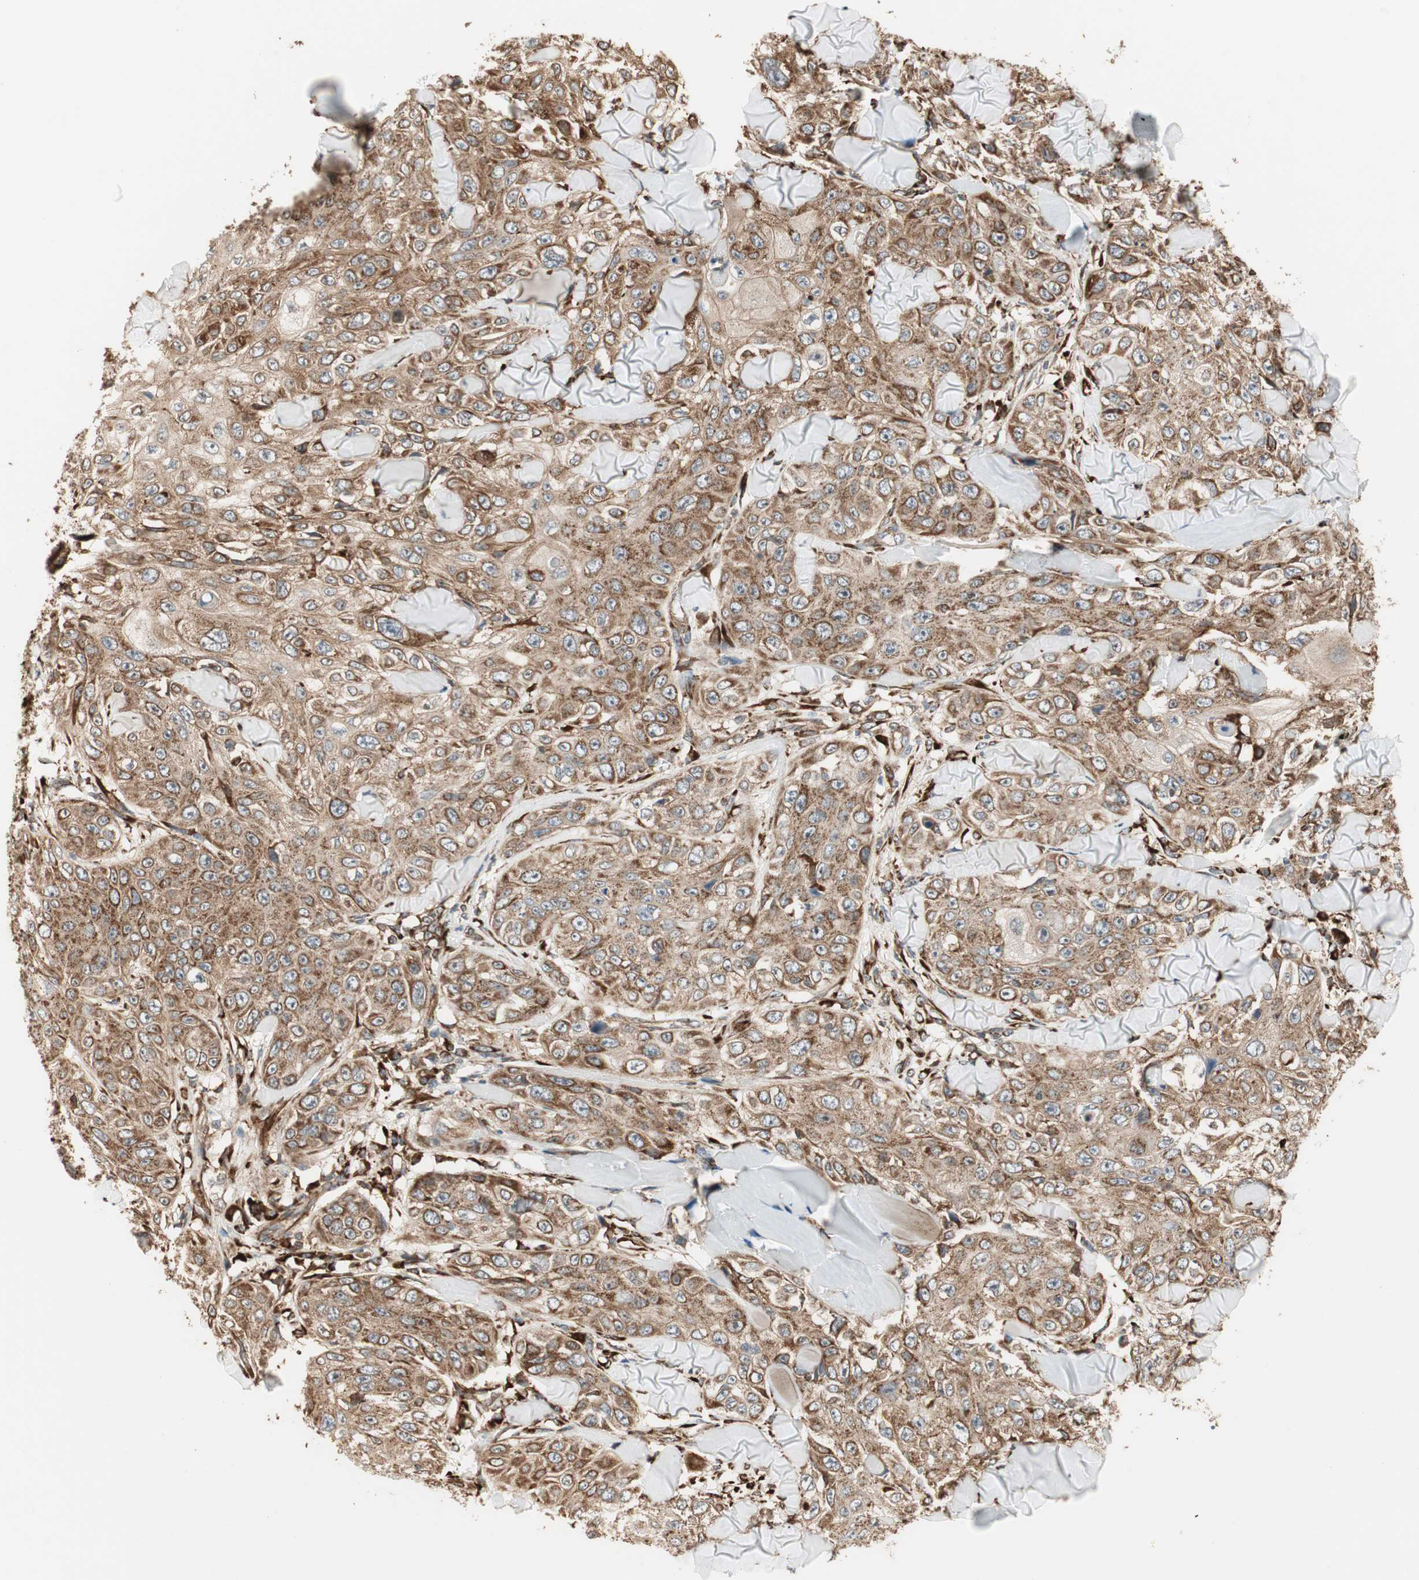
{"staining": {"intensity": "moderate", "quantity": ">75%", "location": "cytoplasmic/membranous"}, "tissue": "skin cancer", "cell_type": "Tumor cells", "image_type": "cancer", "snomed": [{"axis": "morphology", "description": "Squamous cell carcinoma, NOS"}, {"axis": "topography", "description": "Skin"}], "caption": "Squamous cell carcinoma (skin) stained for a protein reveals moderate cytoplasmic/membranous positivity in tumor cells.", "gene": "P4HA1", "patient": {"sex": "male", "age": 86}}